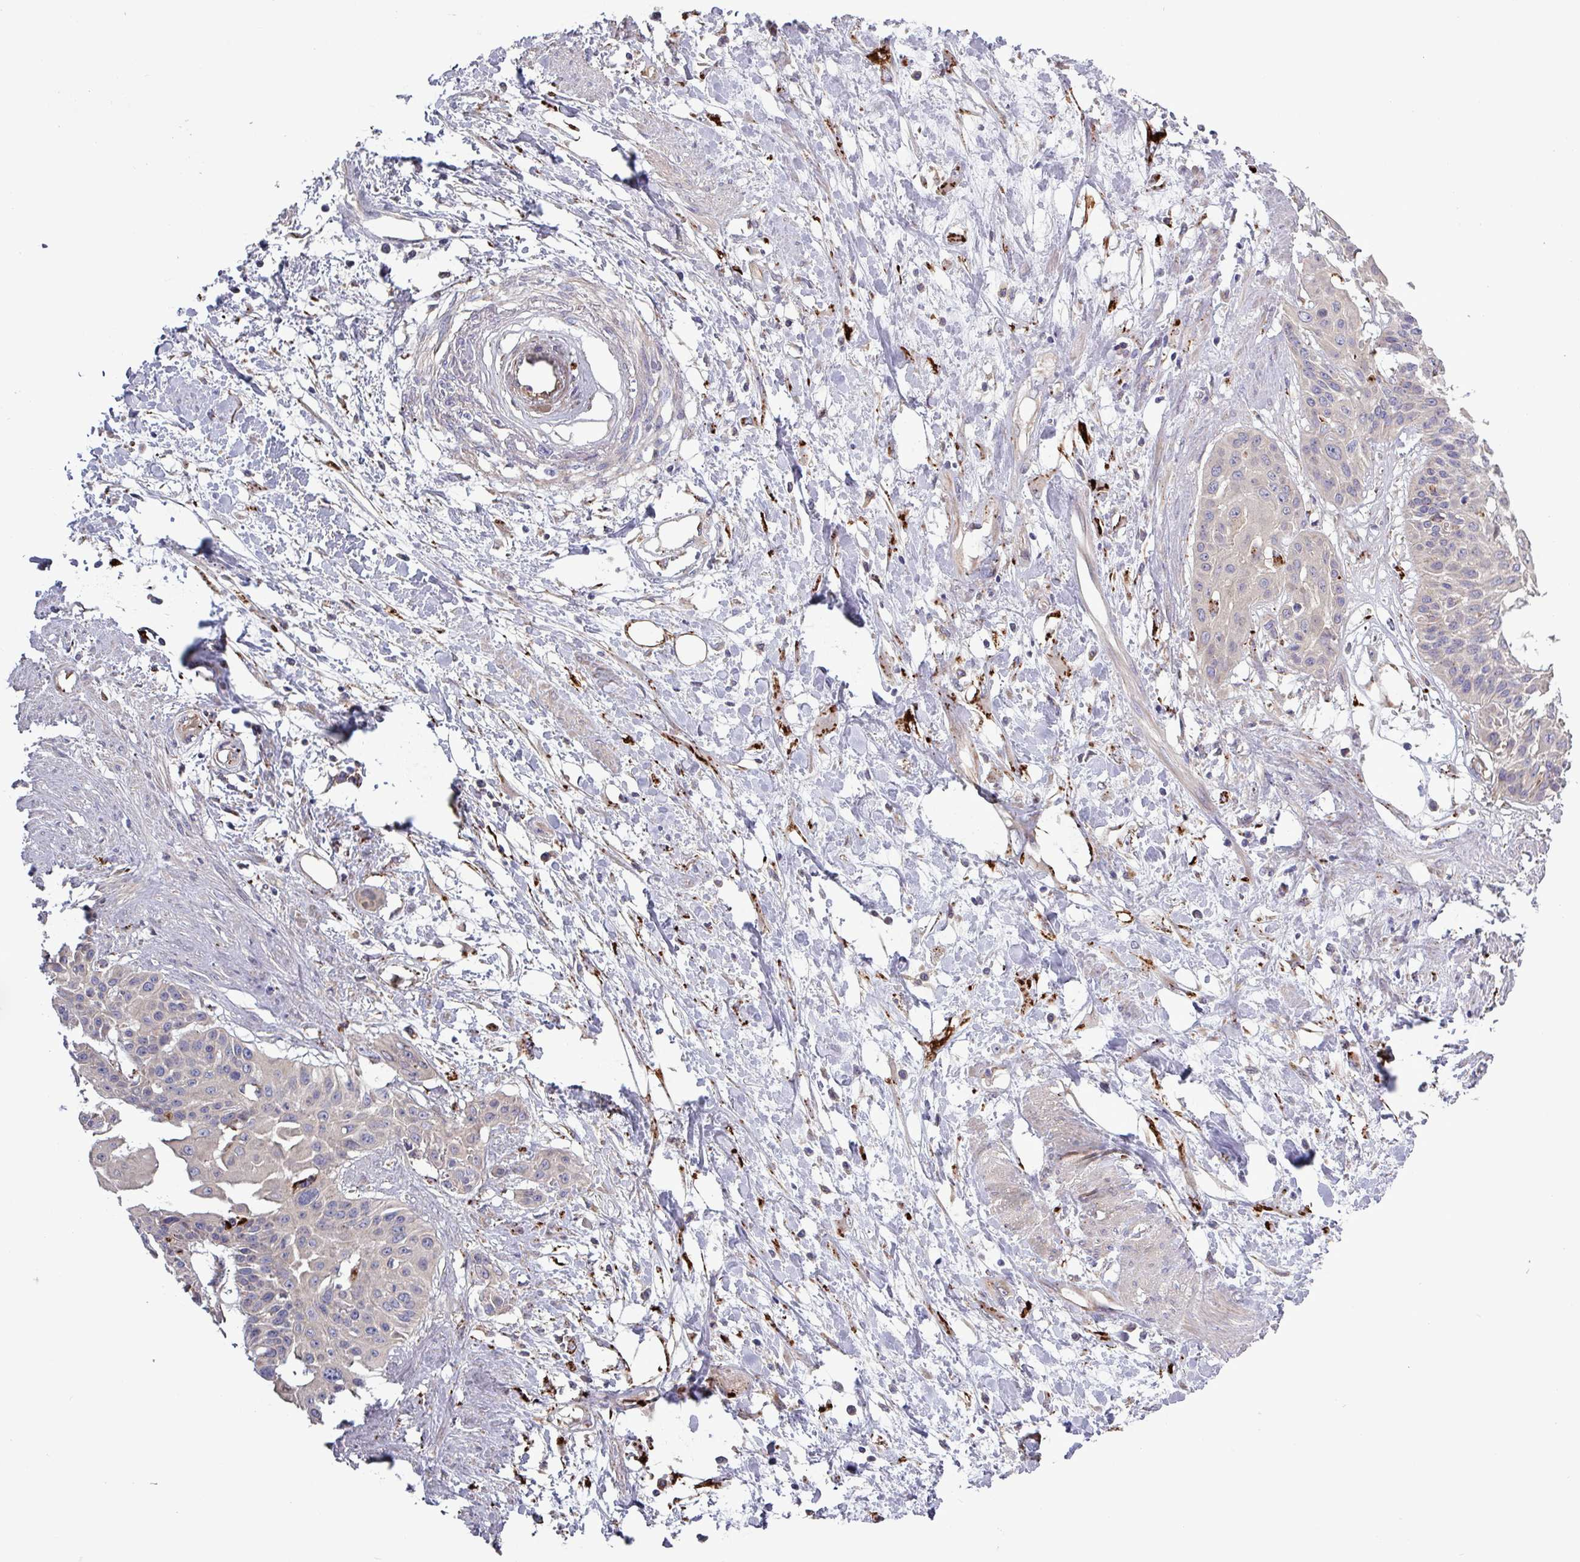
{"staining": {"intensity": "moderate", "quantity": "<25%", "location": "cytoplasmic/membranous"}, "tissue": "cervical cancer", "cell_type": "Tumor cells", "image_type": "cancer", "snomed": [{"axis": "morphology", "description": "Squamous cell carcinoma, NOS"}, {"axis": "topography", "description": "Cervix"}], "caption": "Immunohistochemical staining of cervical squamous cell carcinoma displays low levels of moderate cytoplasmic/membranous protein positivity in about <25% of tumor cells. (DAB (3,3'-diaminobenzidine) IHC with brightfield microscopy, high magnification).", "gene": "PLIN2", "patient": {"sex": "female", "age": 57}}